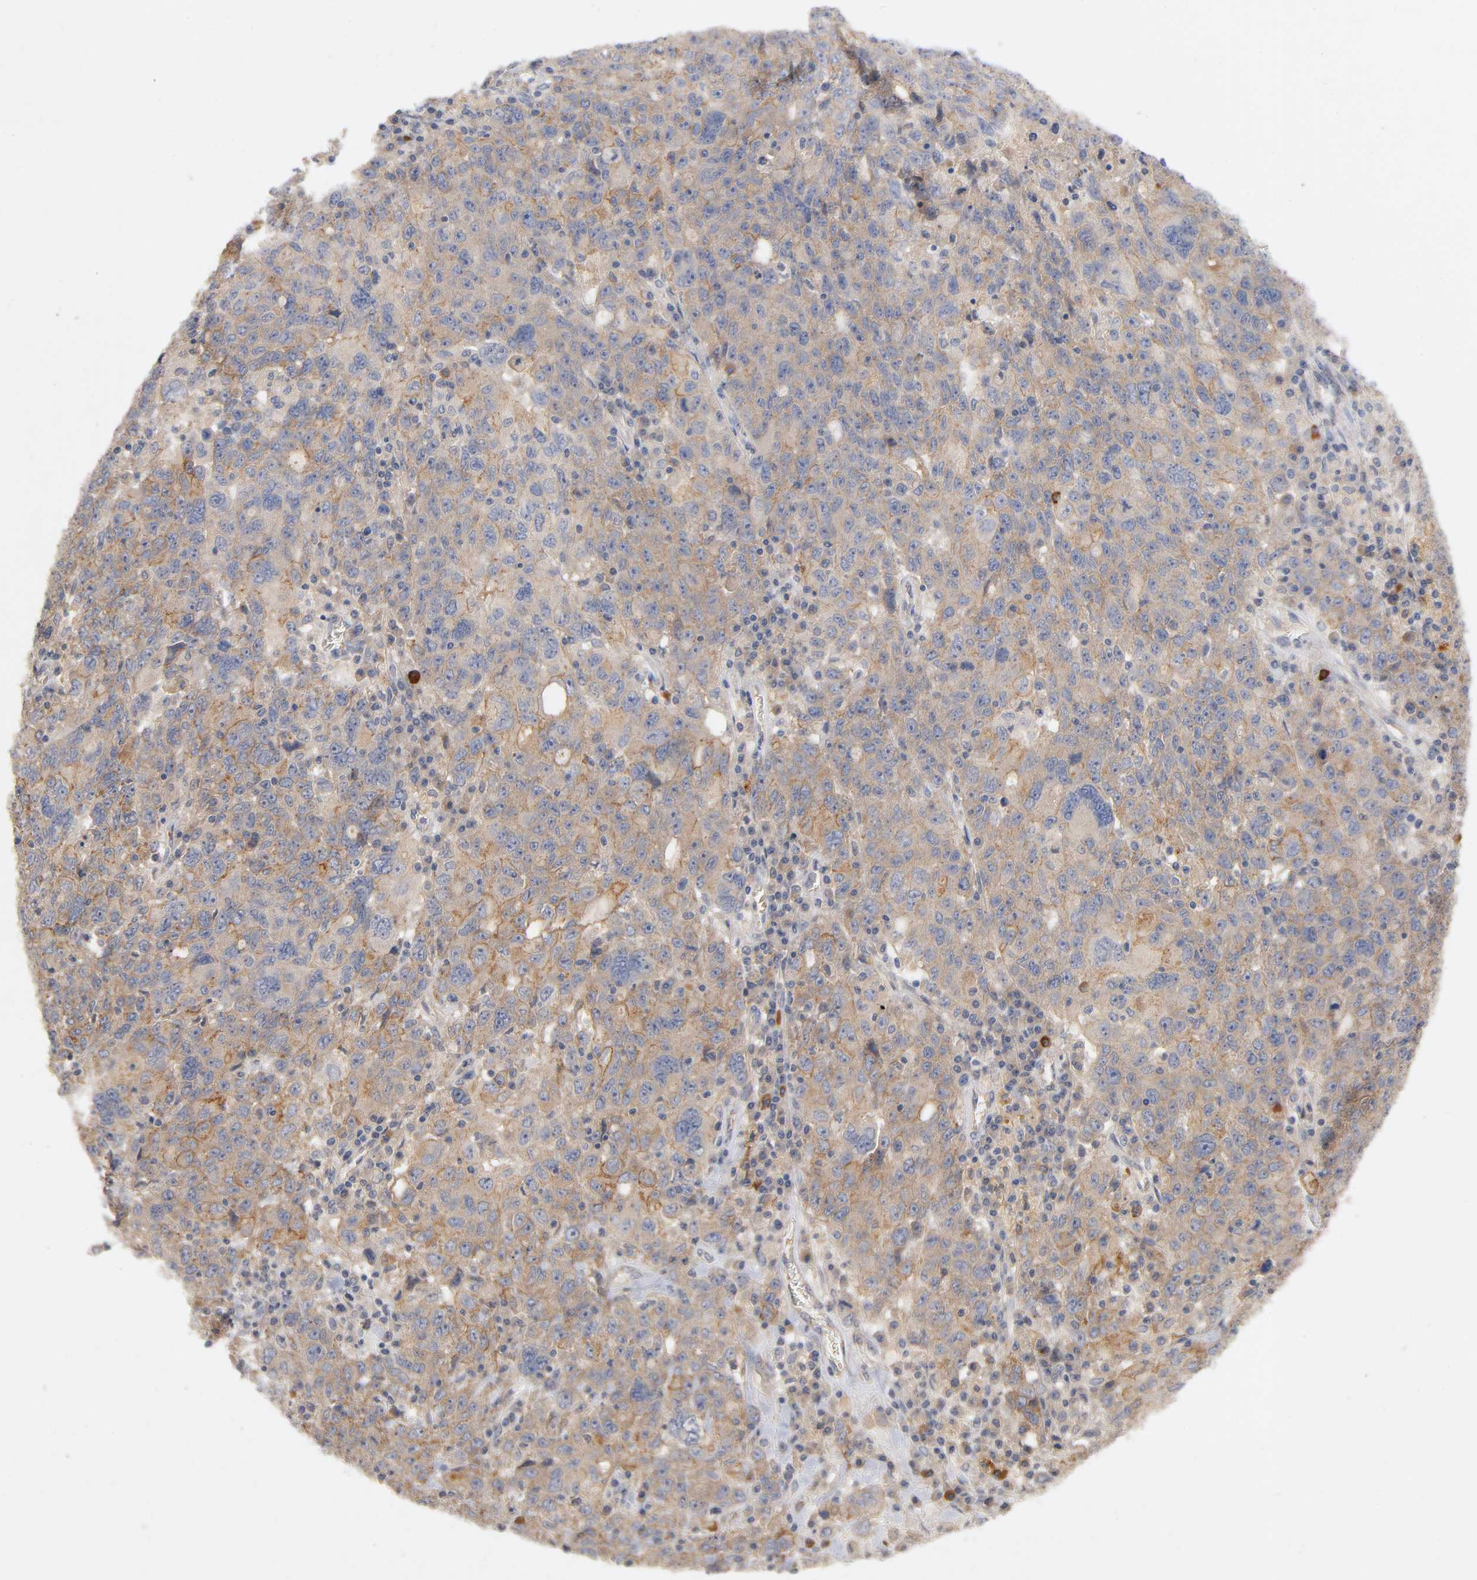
{"staining": {"intensity": "moderate", "quantity": ">75%", "location": "cytoplasmic/membranous"}, "tissue": "ovarian cancer", "cell_type": "Tumor cells", "image_type": "cancer", "snomed": [{"axis": "morphology", "description": "Carcinoma, endometroid"}, {"axis": "topography", "description": "Ovary"}], "caption": "IHC of human ovarian cancer shows medium levels of moderate cytoplasmic/membranous staining in about >75% of tumor cells. The staining is performed using DAB (3,3'-diaminobenzidine) brown chromogen to label protein expression. The nuclei are counter-stained blue using hematoxylin.", "gene": "PDZD11", "patient": {"sex": "female", "age": 62}}